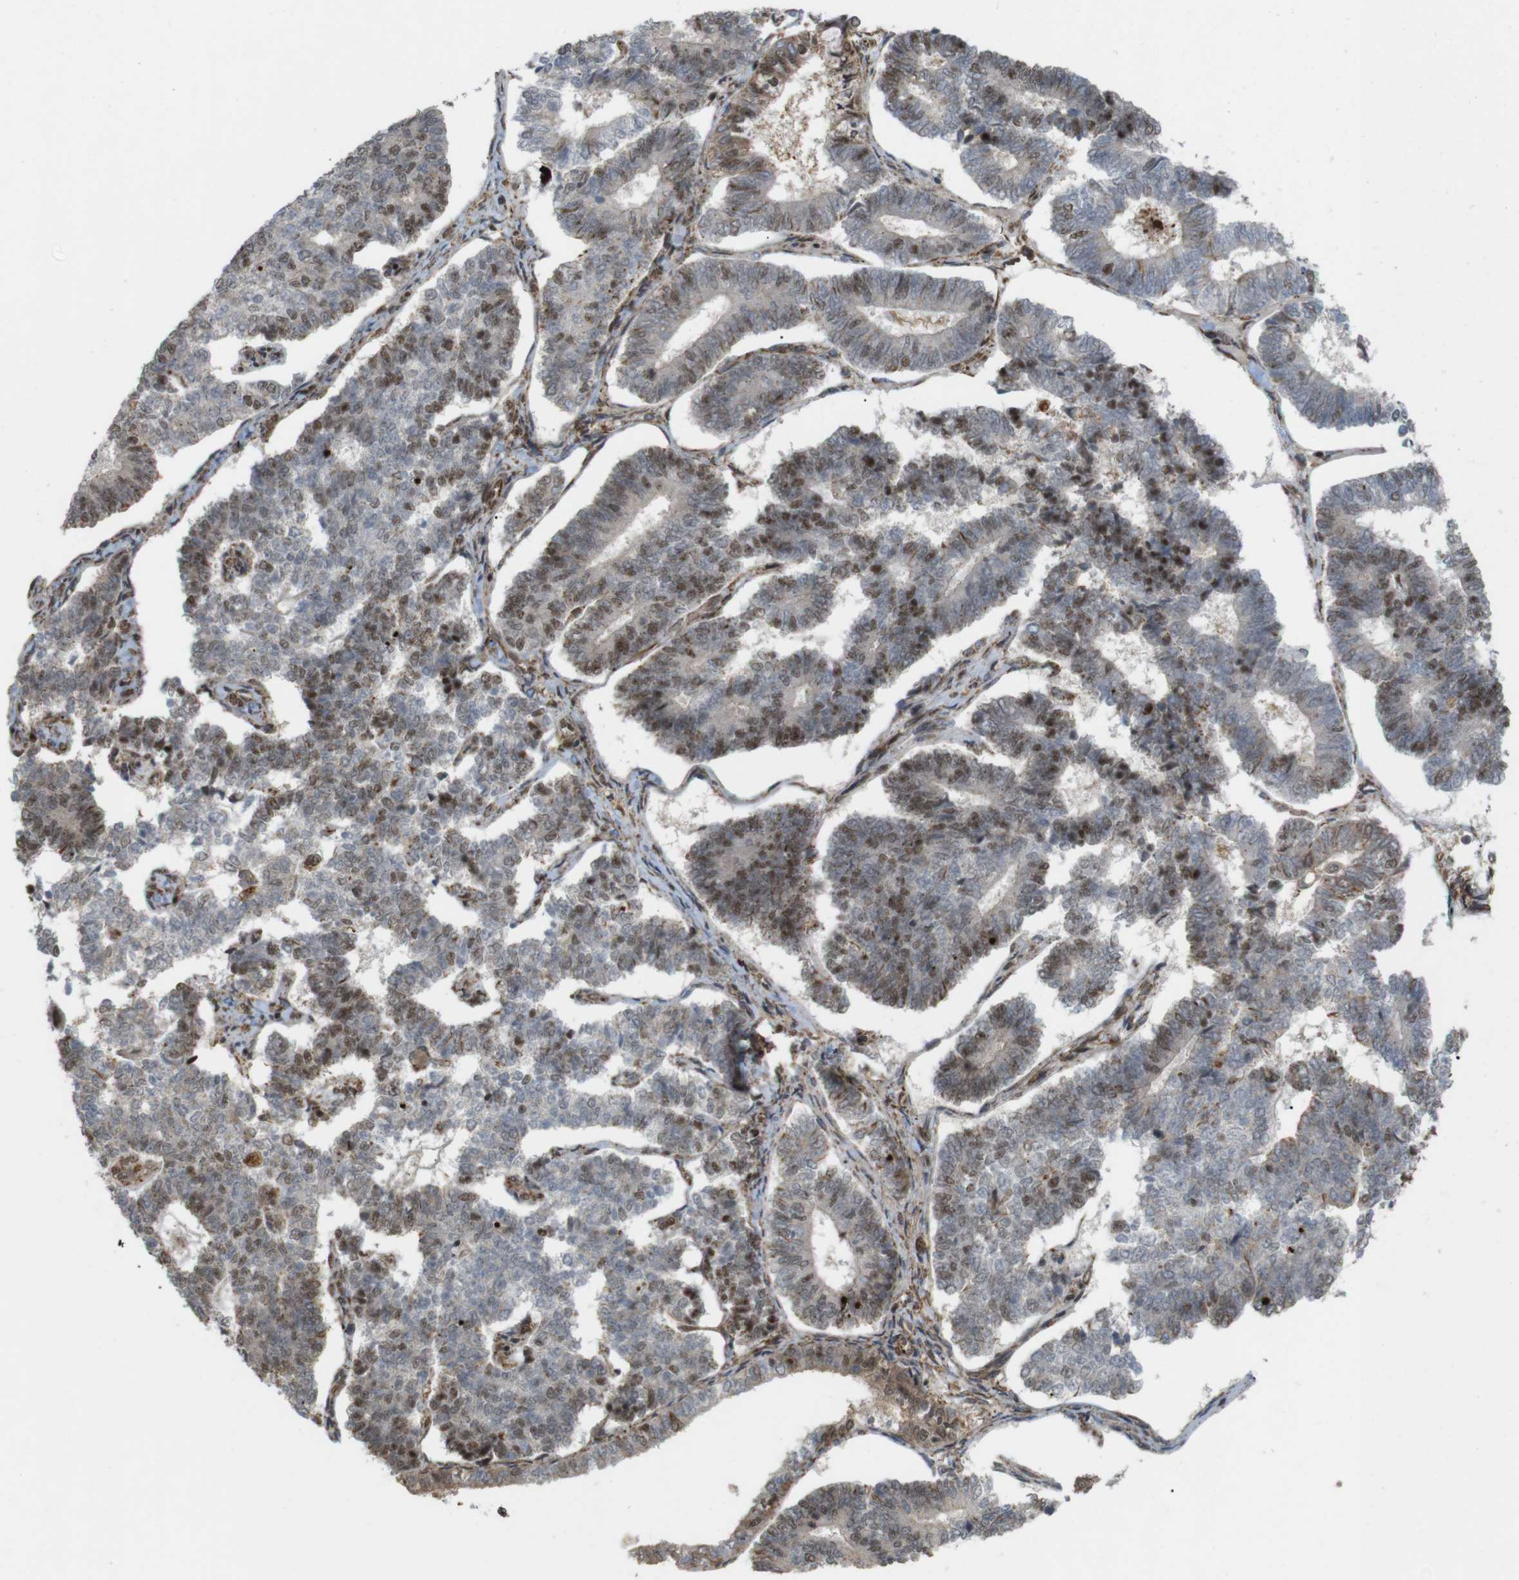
{"staining": {"intensity": "moderate", "quantity": "25%-75%", "location": "nuclear"}, "tissue": "endometrial cancer", "cell_type": "Tumor cells", "image_type": "cancer", "snomed": [{"axis": "morphology", "description": "Adenocarcinoma, NOS"}, {"axis": "topography", "description": "Endometrium"}], "caption": "This micrograph reveals endometrial cancer stained with immunohistochemistry (IHC) to label a protein in brown. The nuclear of tumor cells show moderate positivity for the protein. Nuclei are counter-stained blue.", "gene": "SP2", "patient": {"sex": "female", "age": 70}}